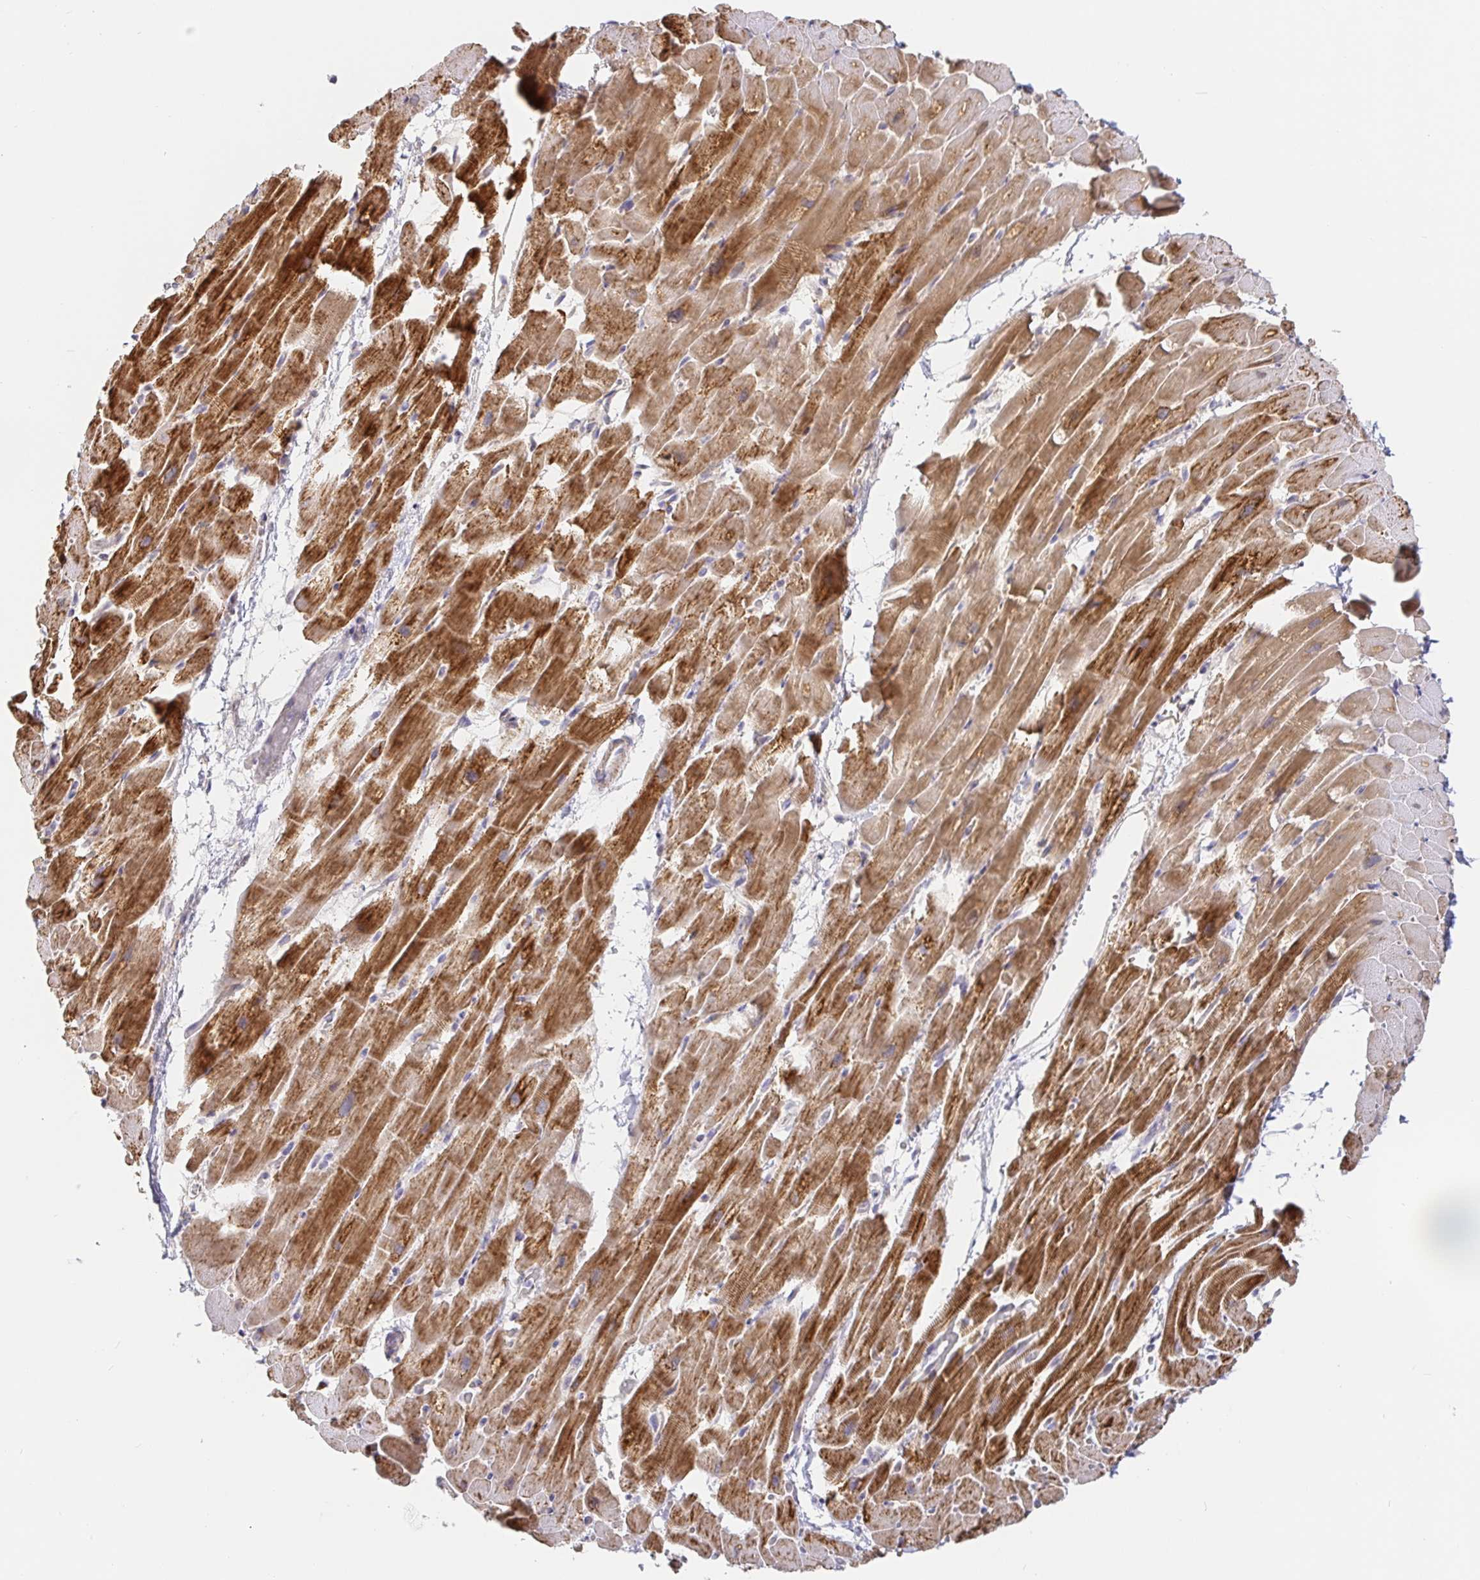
{"staining": {"intensity": "moderate", "quantity": ">75%", "location": "cytoplasmic/membranous"}, "tissue": "heart muscle", "cell_type": "Cardiomyocytes", "image_type": "normal", "snomed": [{"axis": "morphology", "description": "Normal tissue, NOS"}, {"axis": "topography", "description": "Heart"}], "caption": "Human heart muscle stained with a brown dye reveals moderate cytoplasmic/membranous positive expression in approximately >75% of cardiomyocytes.", "gene": "CIT", "patient": {"sex": "male", "age": 37}}